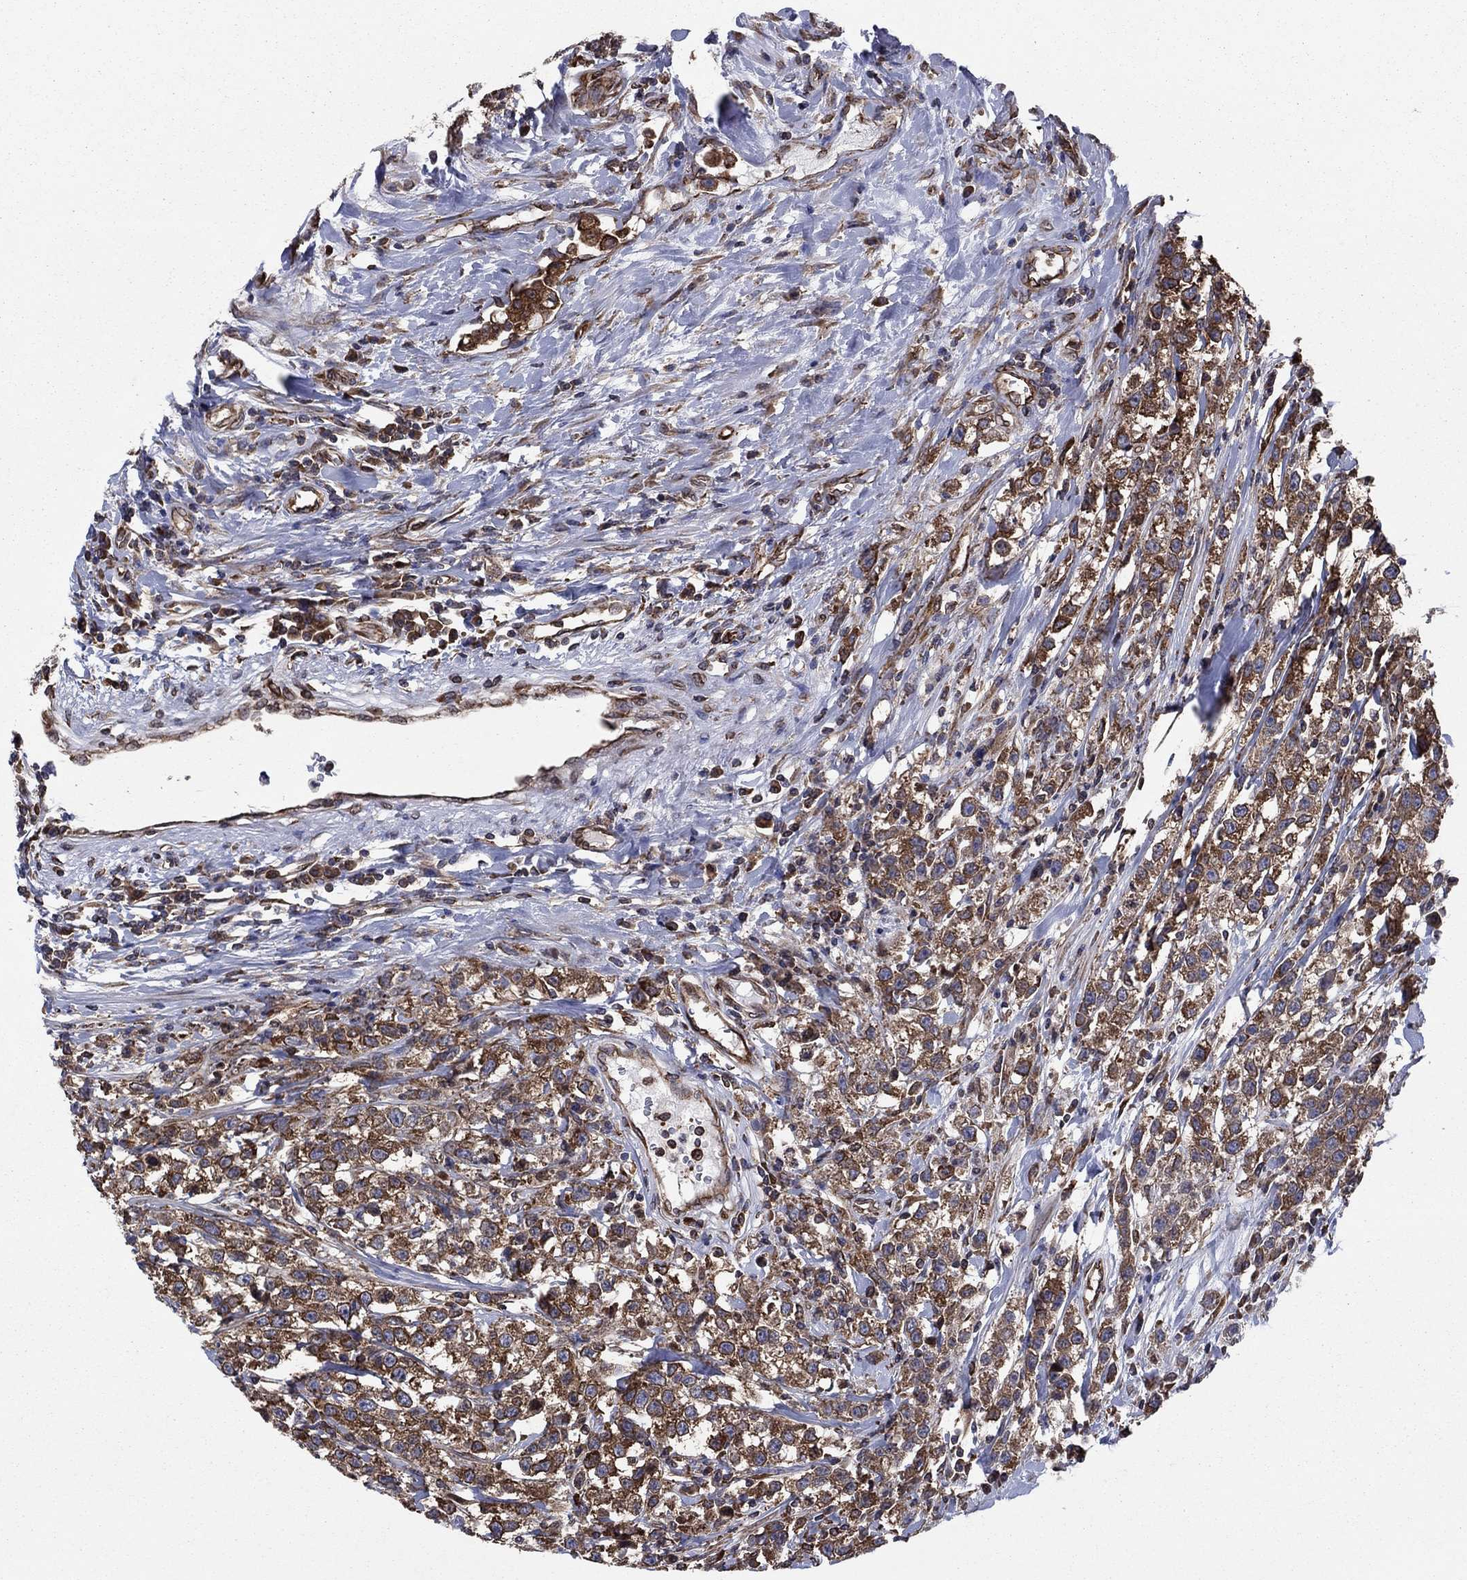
{"staining": {"intensity": "strong", "quantity": ">75%", "location": "cytoplasmic/membranous"}, "tissue": "testis cancer", "cell_type": "Tumor cells", "image_type": "cancer", "snomed": [{"axis": "morphology", "description": "Seminoma, NOS"}, {"axis": "topography", "description": "Testis"}], "caption": "Strong cytoplasmic/membranous expression is appreciated in approximately >75% of tumor cells in testis seminoma.", "gene": "YBX1", "patient": {"sex": "male", "age": 59}}